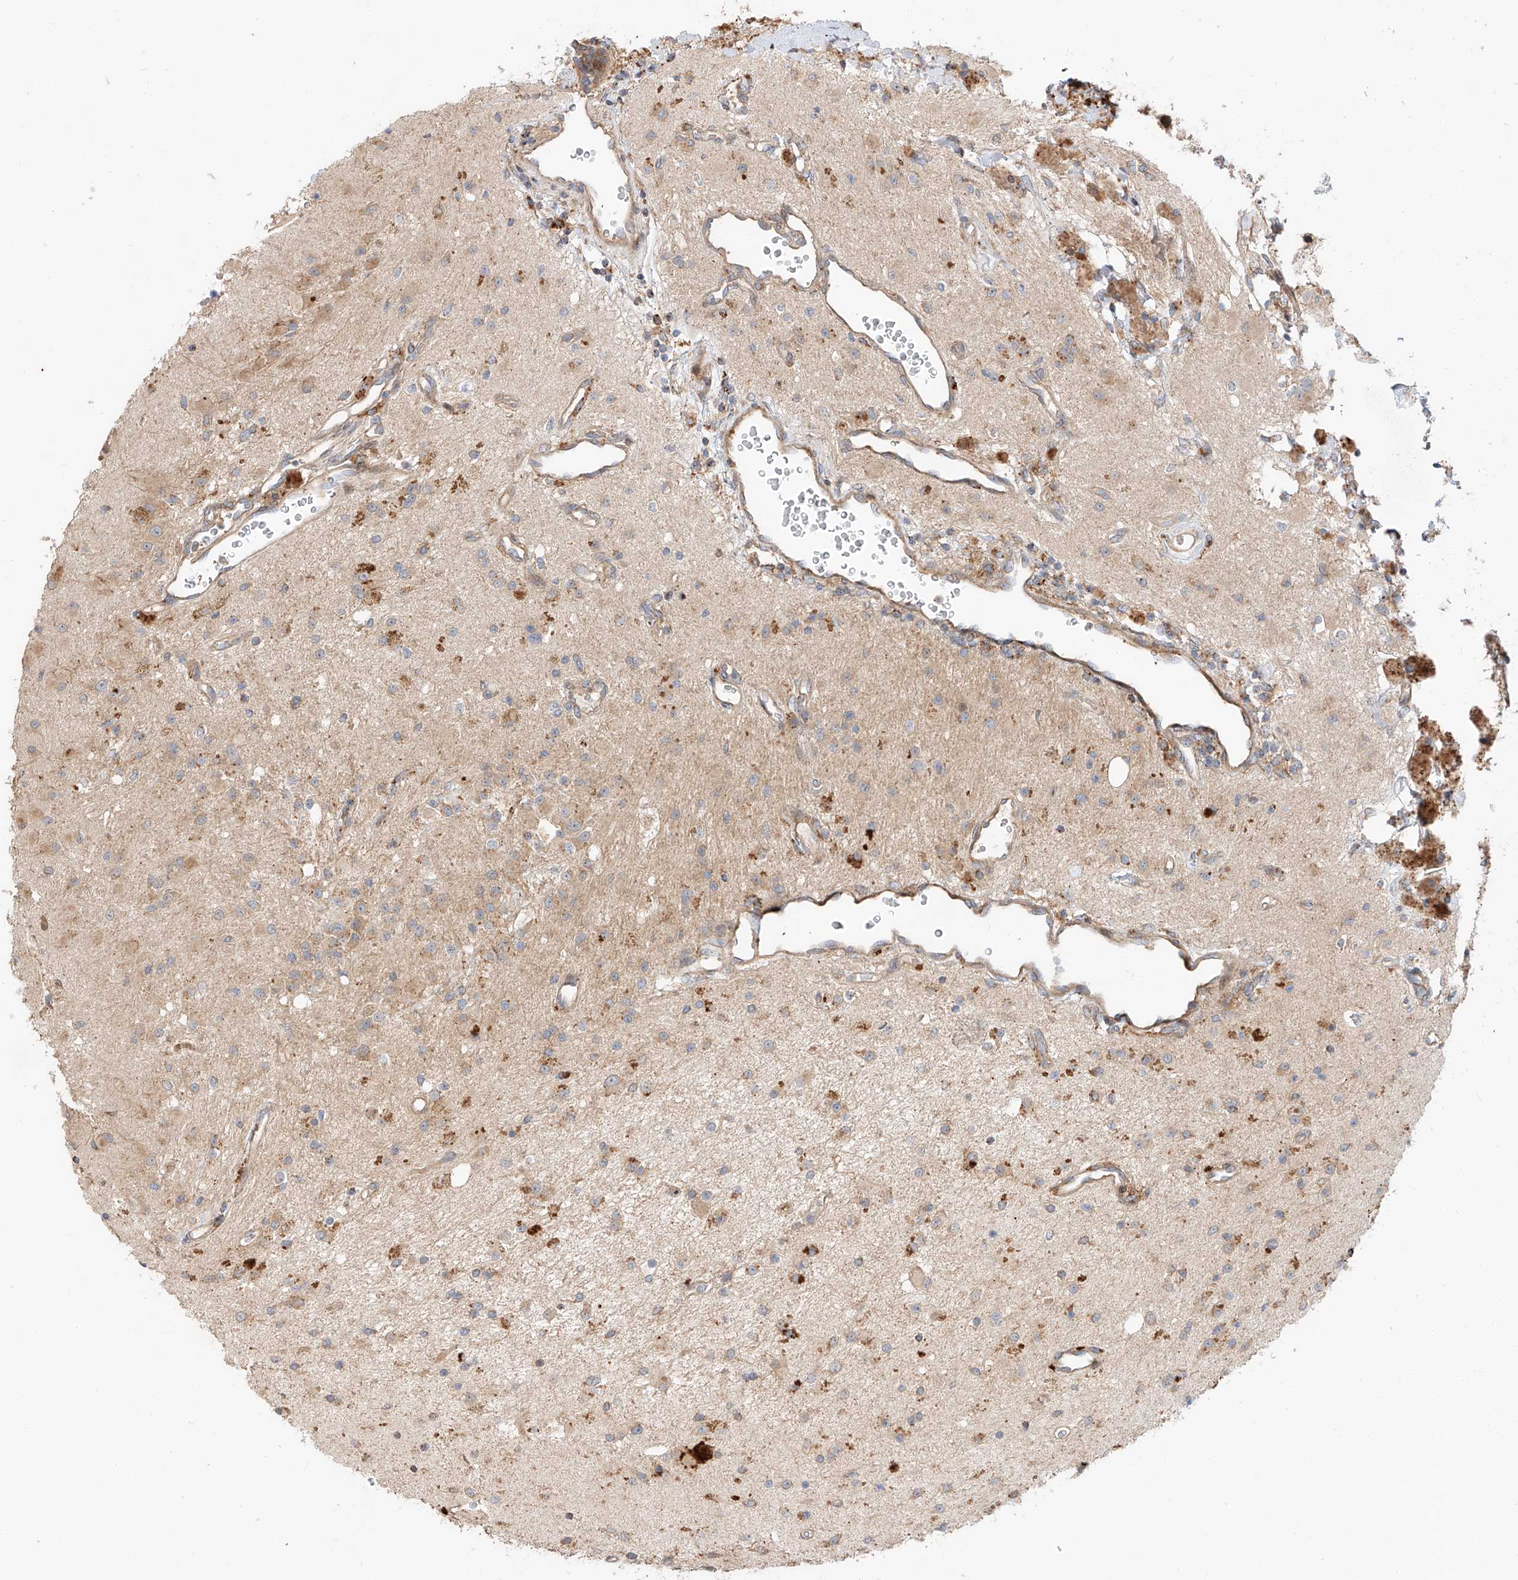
{"staining": {"intensity": "moderate", "quantity": "25%-75%", "location": "cytoplasmic/membranous"}, "tissue": "glioma", "cell_type": "Tumor cells", "image_type": "cancer", "snomed": [{"axis": "morphology", "description": "Glioma, malignant, High grade"}, {"axis": "topography", "description": "Brain"}], "caption": "DAB immunohistochemical staining of glioma shows moderate cytoplasmic/membranous protein staining in about 25%-75% of tumor cells.", "gene": "DIRAS3", "patient": {"sex": "male", "age": 34}}